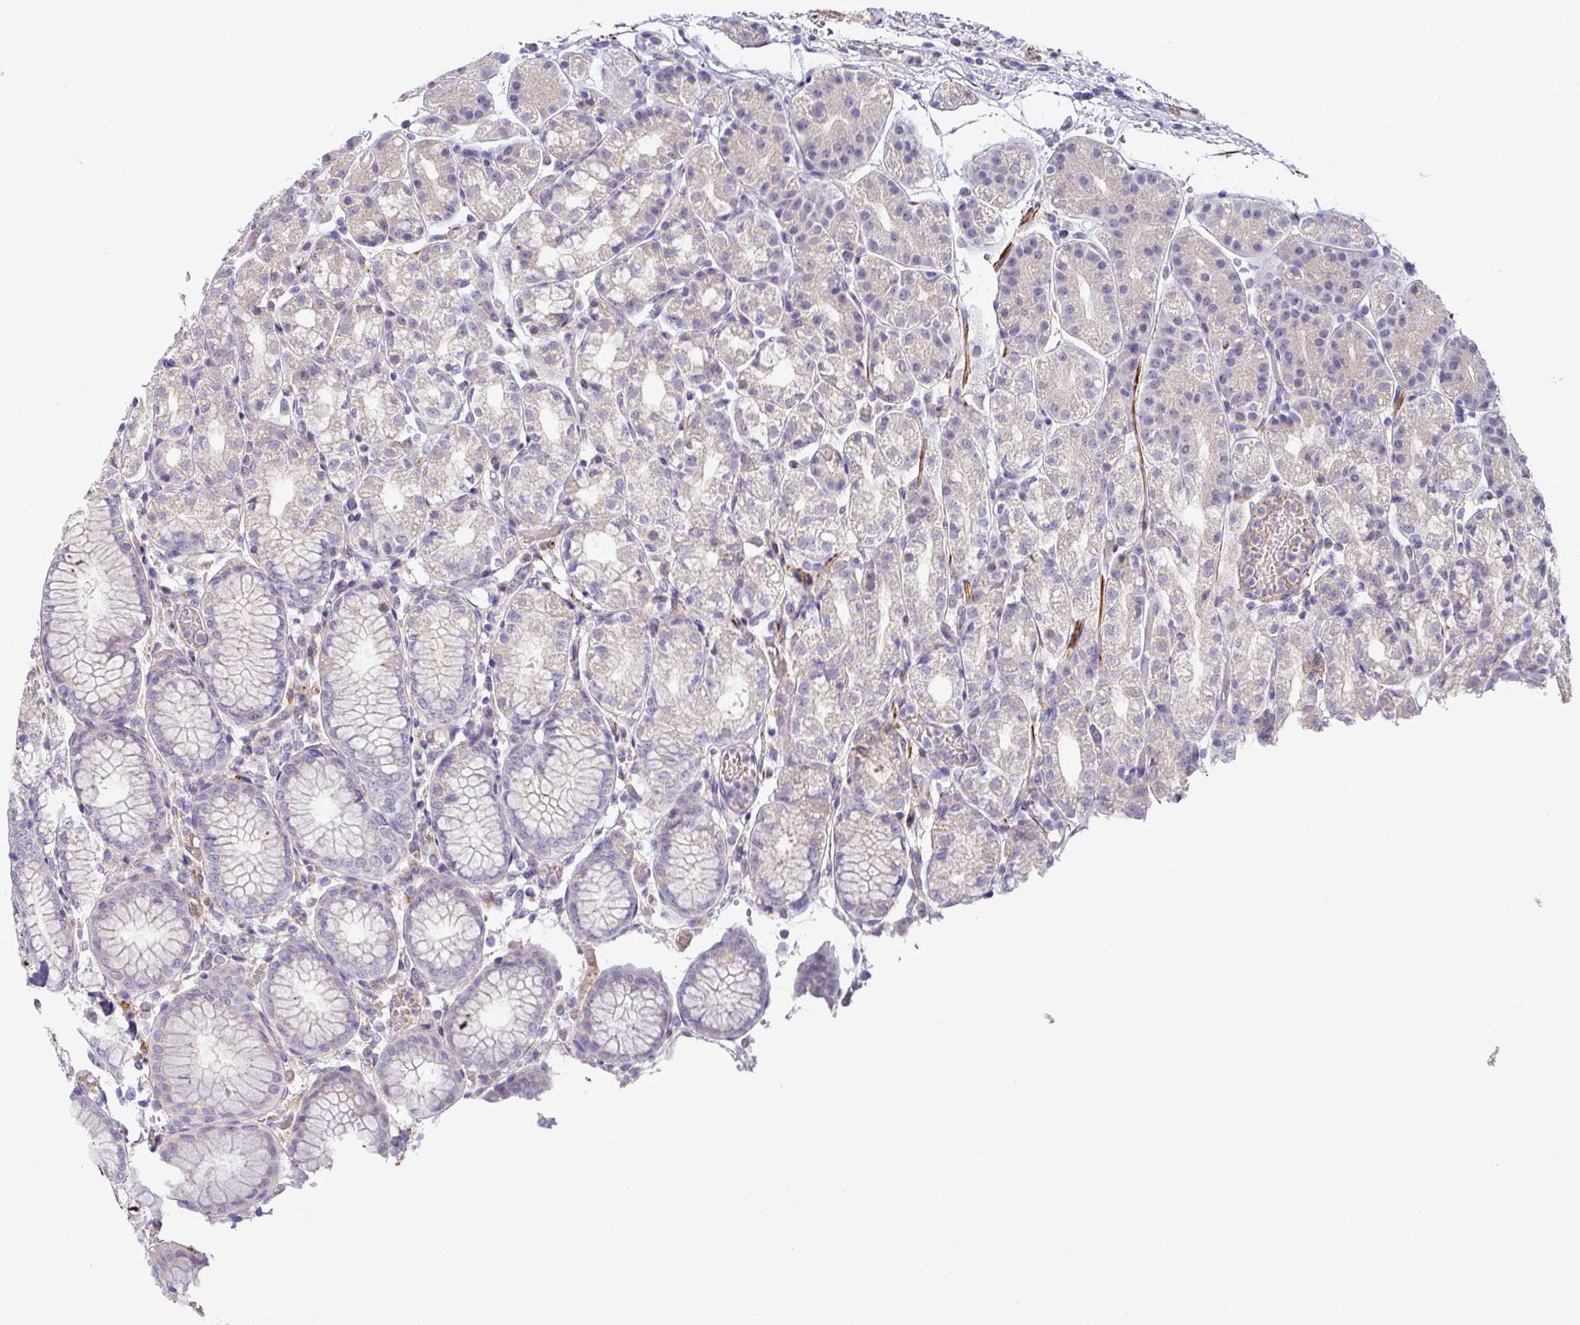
{"staining": {"intensity": "negative", "quantity": "none", "location": "none"}, "tissue": "stomach", "cell_type": "Glandular cells", "image_type": "normal", "snomed": [{"axis": "morphology", "description": "Normal tissue, NOS"}, {"axis": "topography", "description": "Stomach"}], "caption": "A high-resolution histopathology image shows immunohistochemistry (IHC) staining of normal stomach, which shows no significant staining in glandular cells.", "gene": "TARM1", "patient": {"sex": "female", "age": 57}}